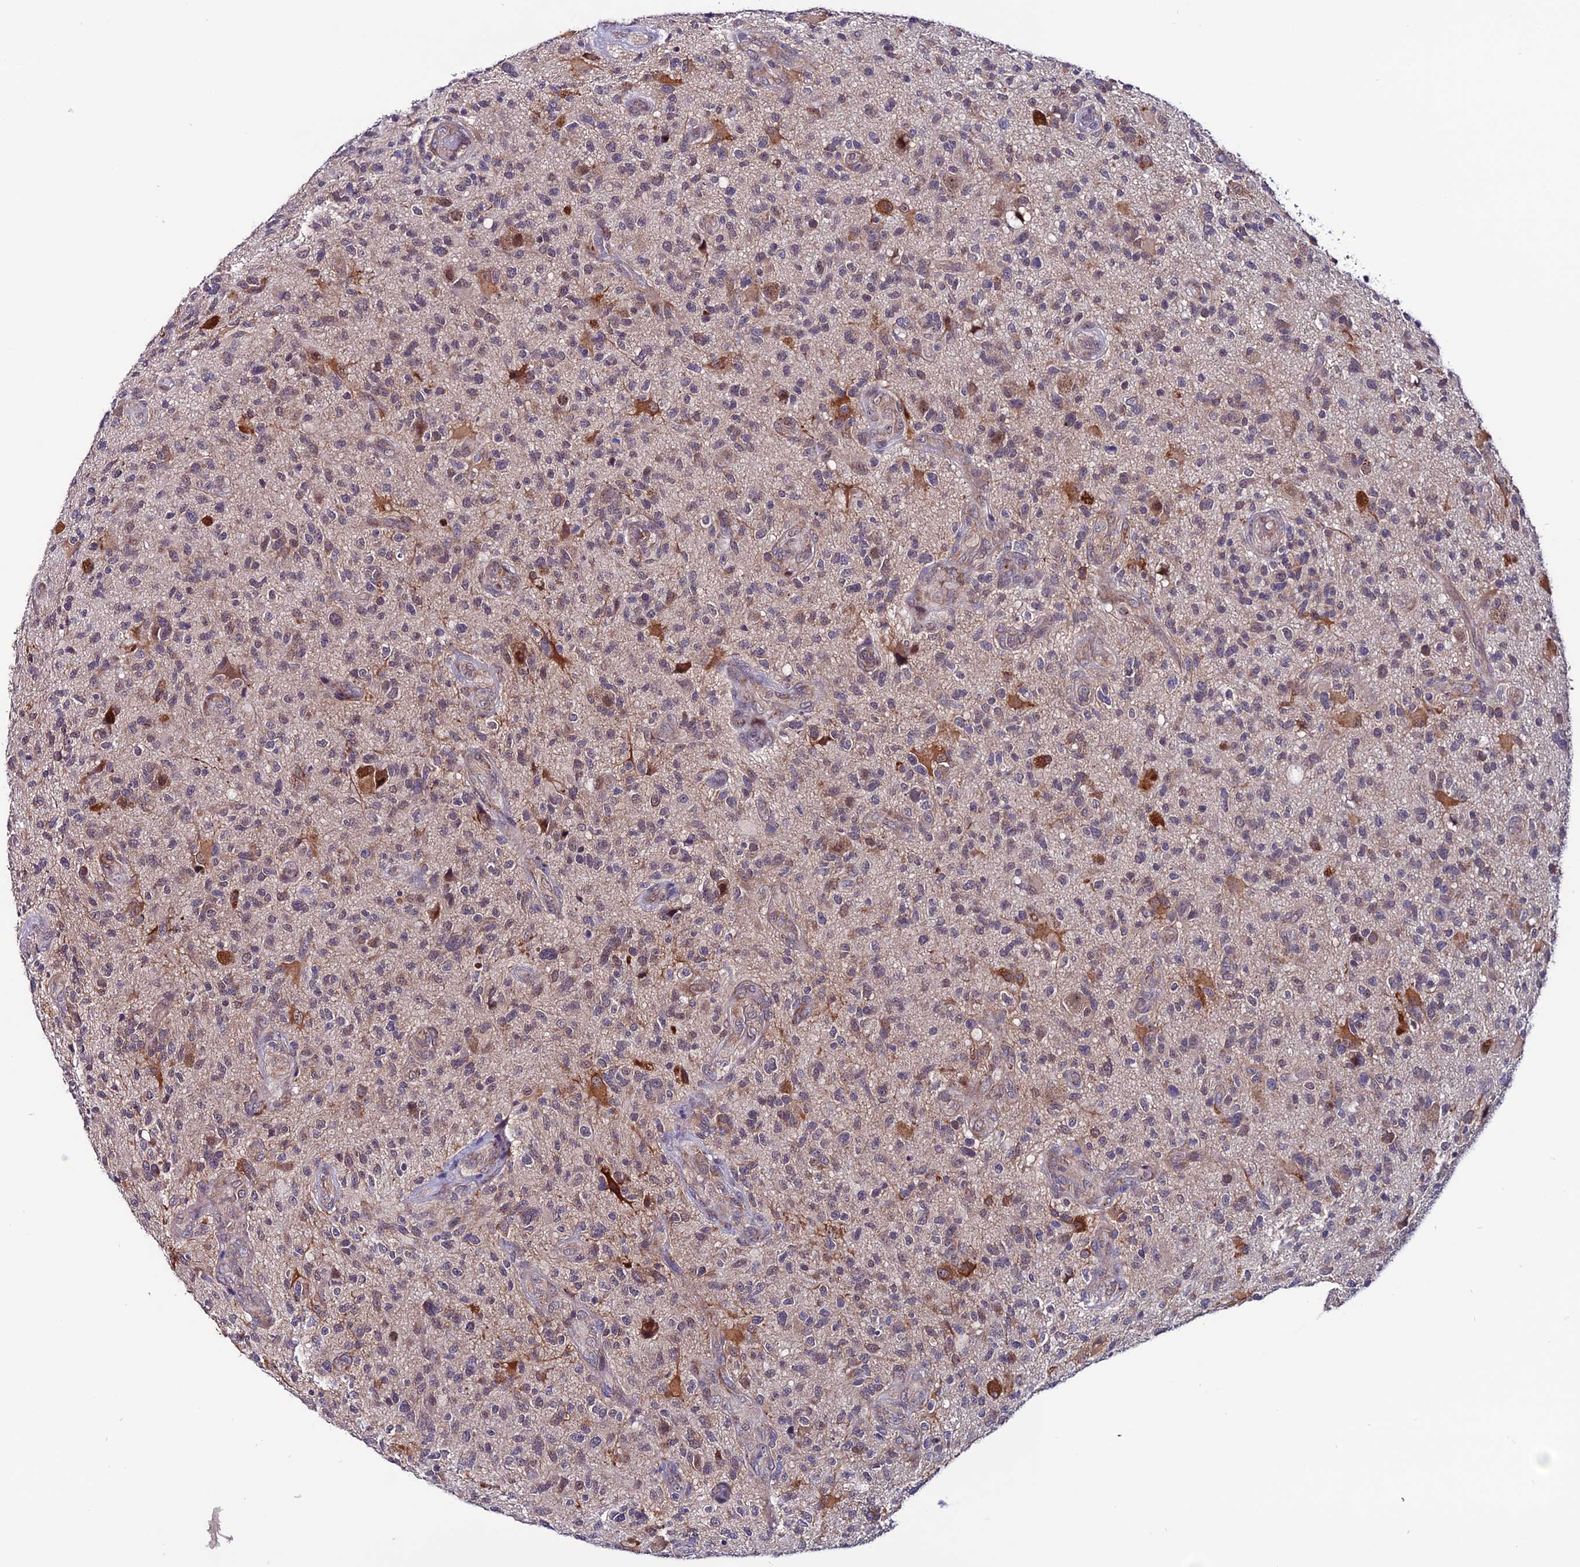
{"staining": {"intensity": "weak", "quantity": "<25%", "location": "cytoplasmic/membranous"}, "tissue": "glioma", "cell_type": "Tumor cells", "image_type": "cancer", "snomed": [{"axis": "morphology", "description": "Glioma, malignant, High grade"}, {"axis": "topography", "description": "Brain"}], "caption": "IHC of human glioma reveals no staining in tumor cells.", "gene": "FZD8", "patient": {"sex": "male", "age": 47}}